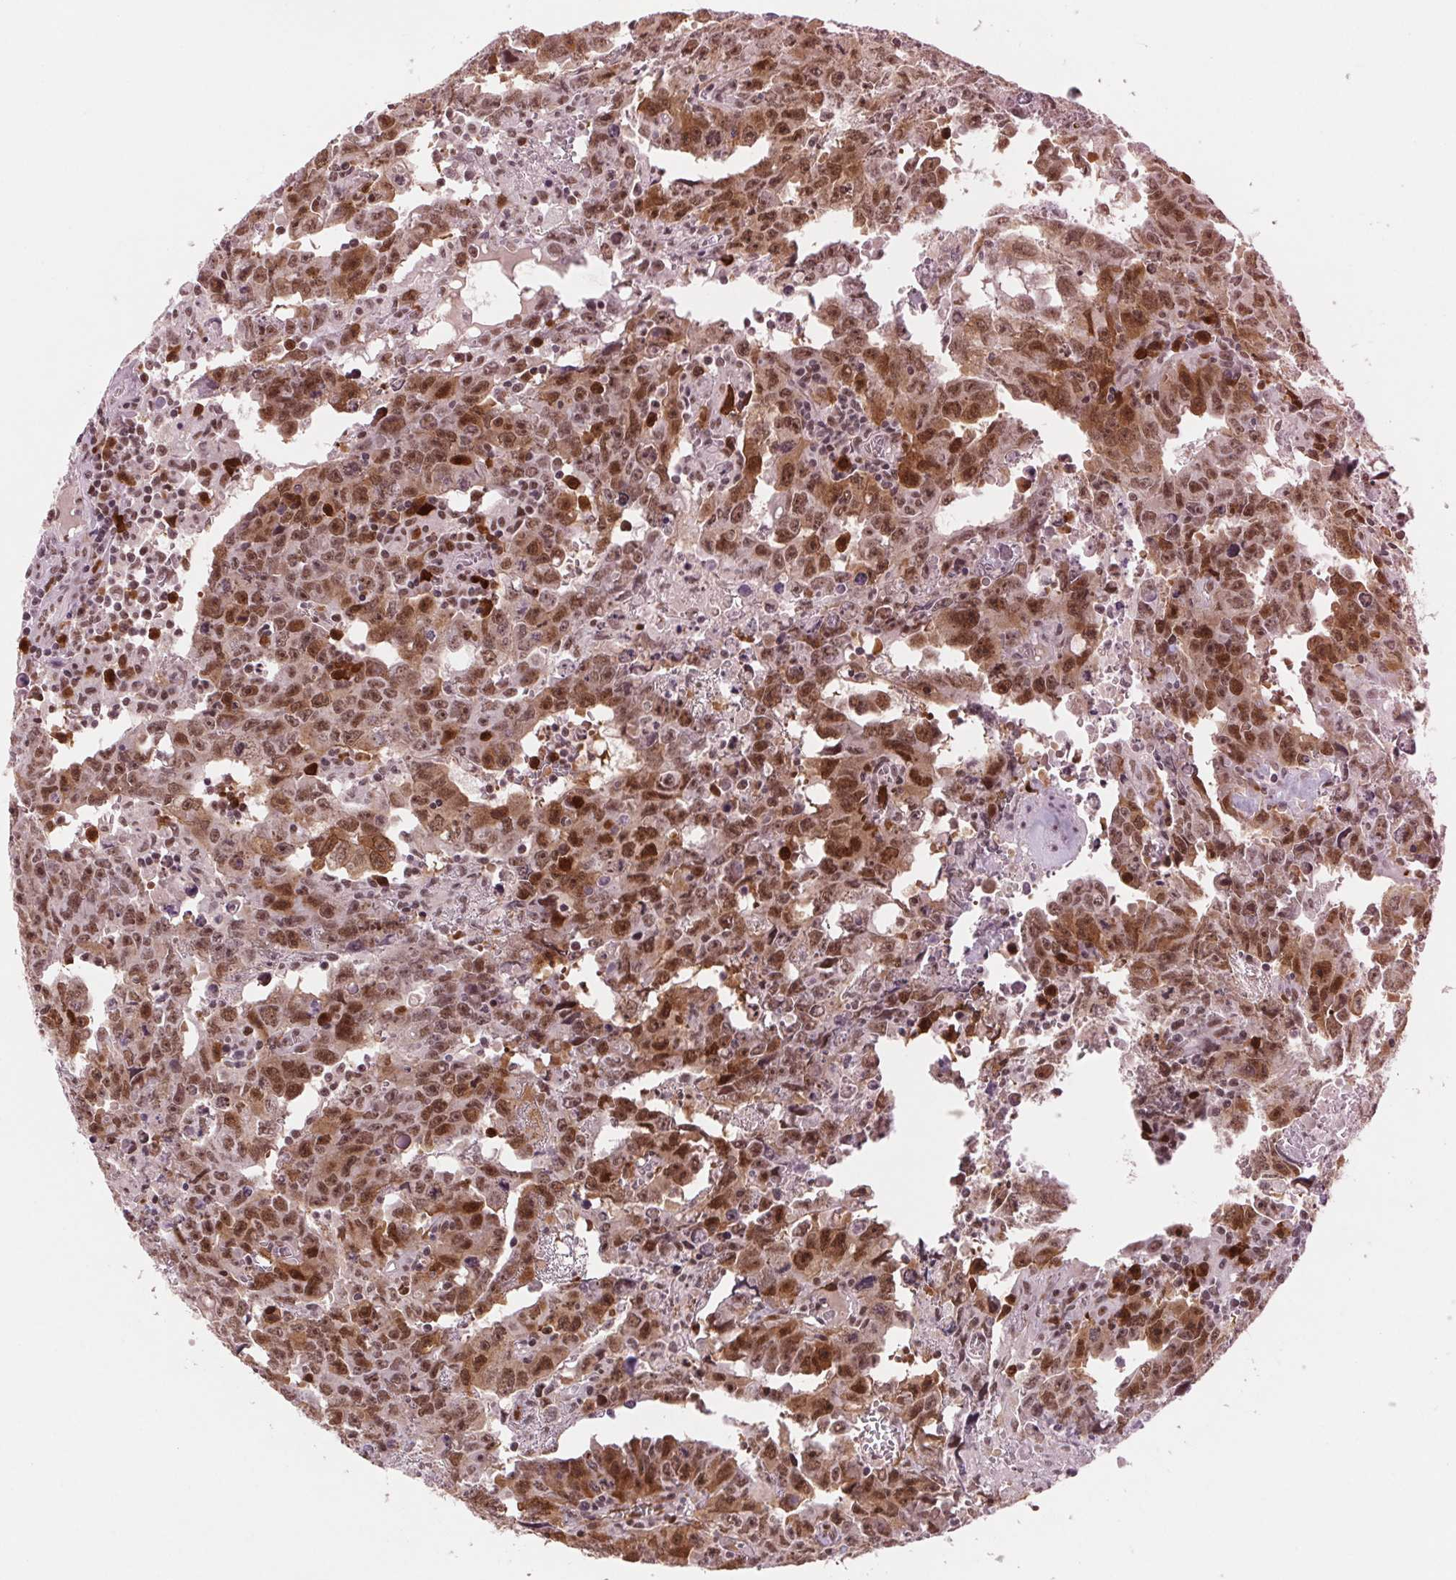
{"staining": {"intensity": "moderate", "quantity": ">75%", "location": "nuclear"}, "tissue": "testis cancer", "cell_type": "Tumor cells", "image_type": "cancer", "snomed": [{"axis": "morphology", "description": "Carcinoma, Embryonal, NOS"}, {"axis": "topography", "description": "Testis"}], "caption": "IHC (DAB (3,3'-diaminobenzidine)) staining of embryonal carcinoma (testis) reveals moderate nuclear protein positivity in approximately >75% of tumor cells.", "gene": "CD2BP2", "patient": {"sex": "male", "age": 22}}